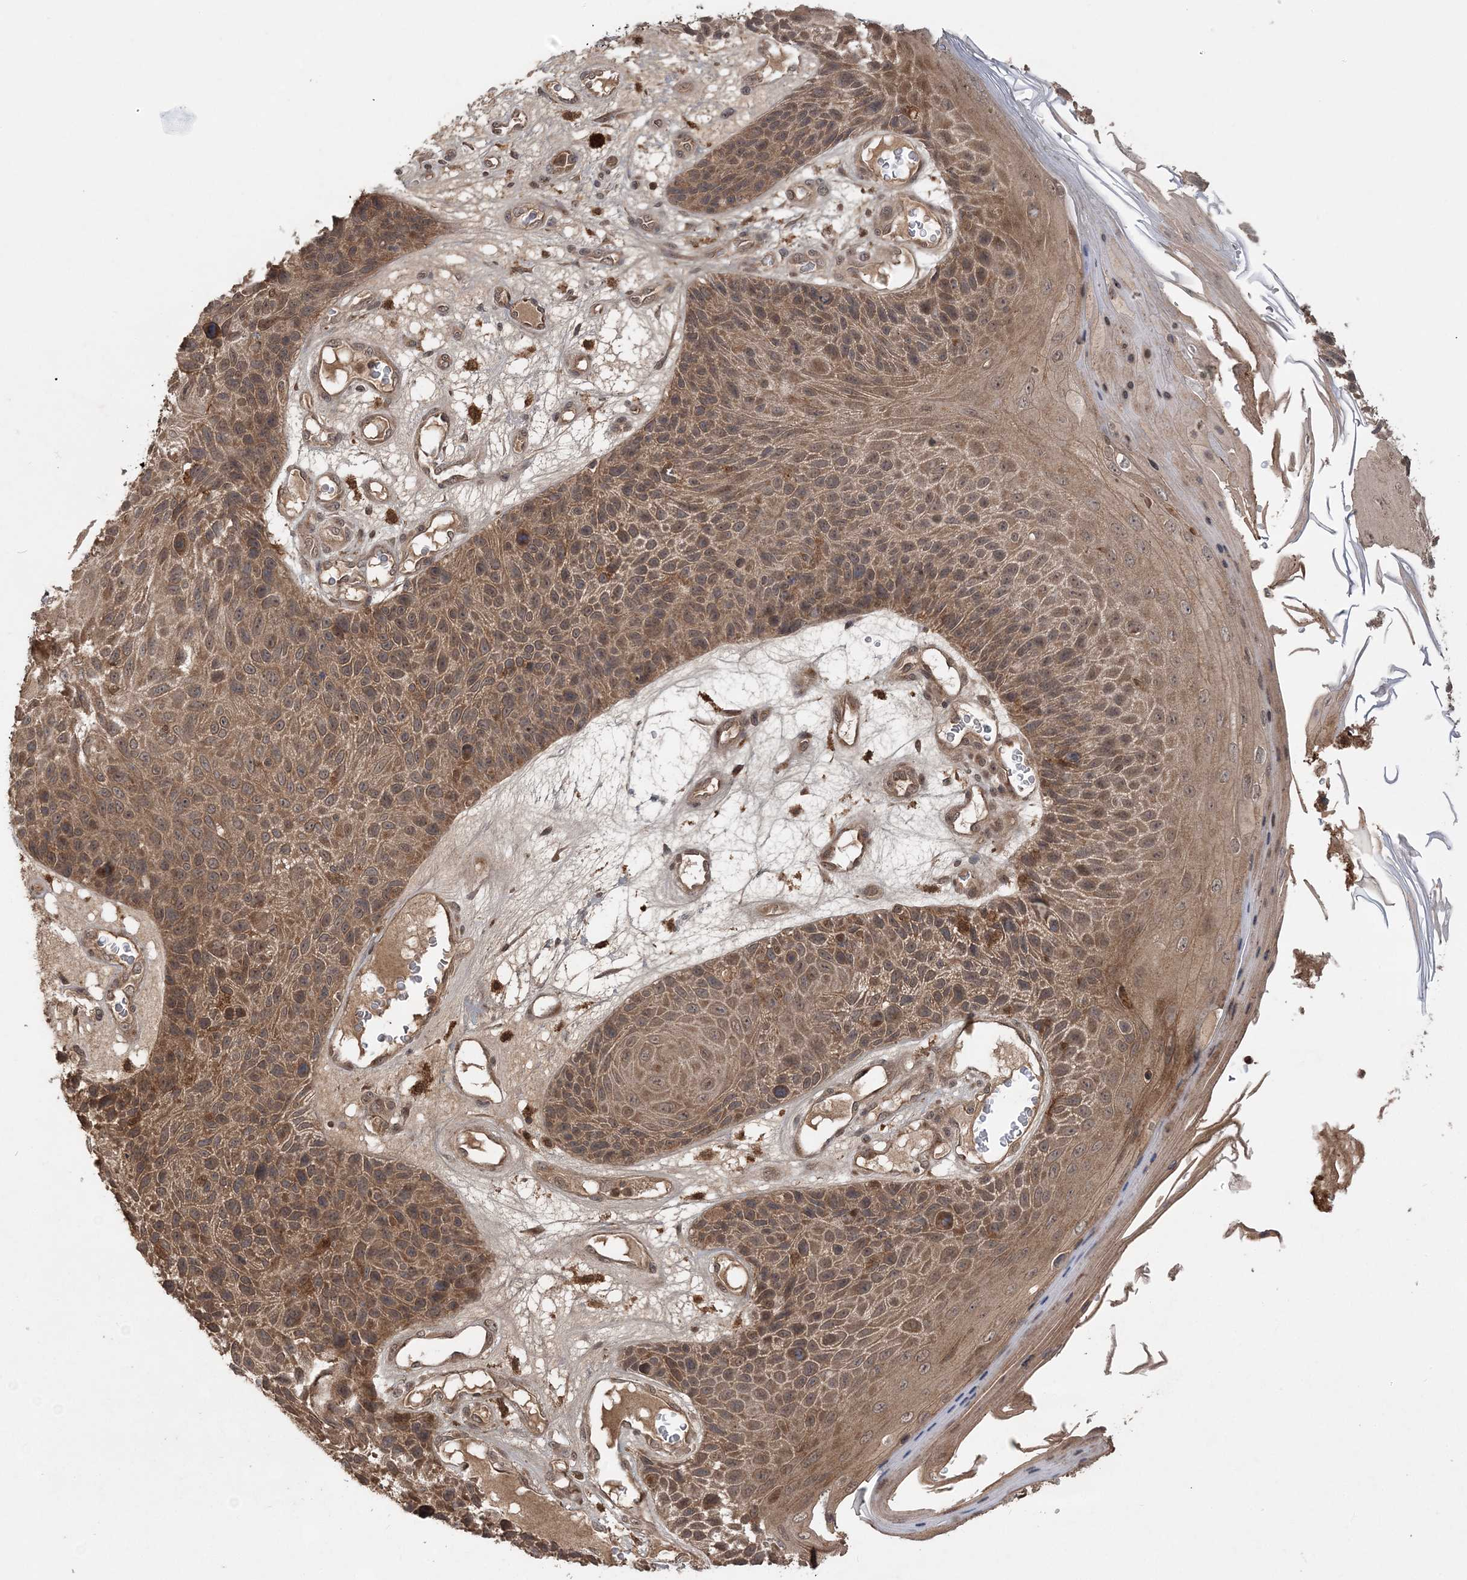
{"staining": {"intensity": "moderate", "quantity": ">75%", "location": "cytoplasmic/membranous"}, "tissue": "skin cancer", "cell_type": "Tumor cells", "image_type": "cancer", "snomed": [{"axis": "morphology", "description": "Squamous cell carcinoma, NOS"}, {"axis": "topography", "description": "Skin"}], "caption": "Tumor cells exhibit medium levels of moderate cytoplasmic/membranous staining in about >75% of cells in skin cancer.", "gene": "LACC1", "patient": {"sex": "female", "age": 88}}